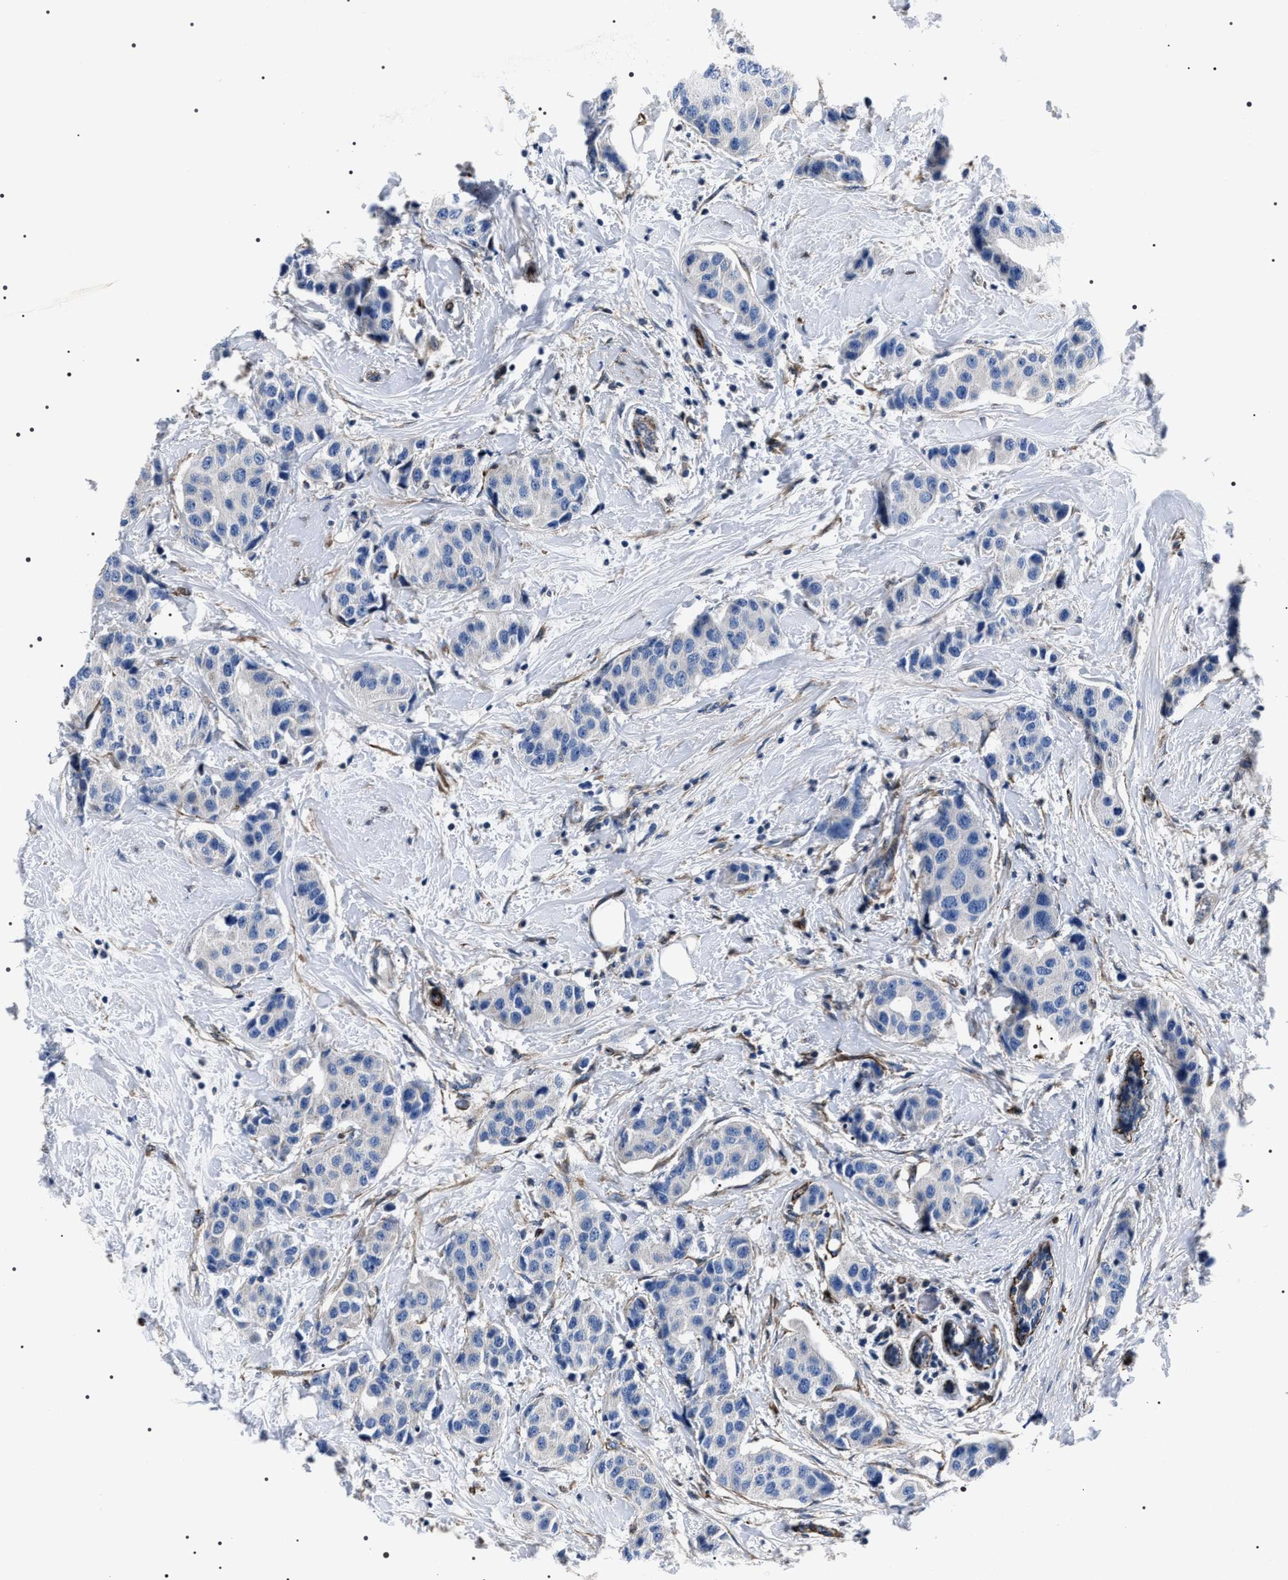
{"staining": {"intensity": "negative", "quantity": "none", "location": "none"}, "tissue": "breast cancer", "cell_type": "Tumor cells", "image_type": "cancer", "snomed": [{"axis": "morphology", "description": "Normal tissue, NOS"}, {"axis": "morphology", "description": "Duct carcinoma"}, {"axis": "topography", "description": "Breast"}], "caption": "A high-resolution image shows immunohistochemistry staining of breast cancer (invasive ductal carcinoma), which displays no significant expression in tumor cells.", "gene": "BAG2", "patient": {"sex": "female", "age": 39}}